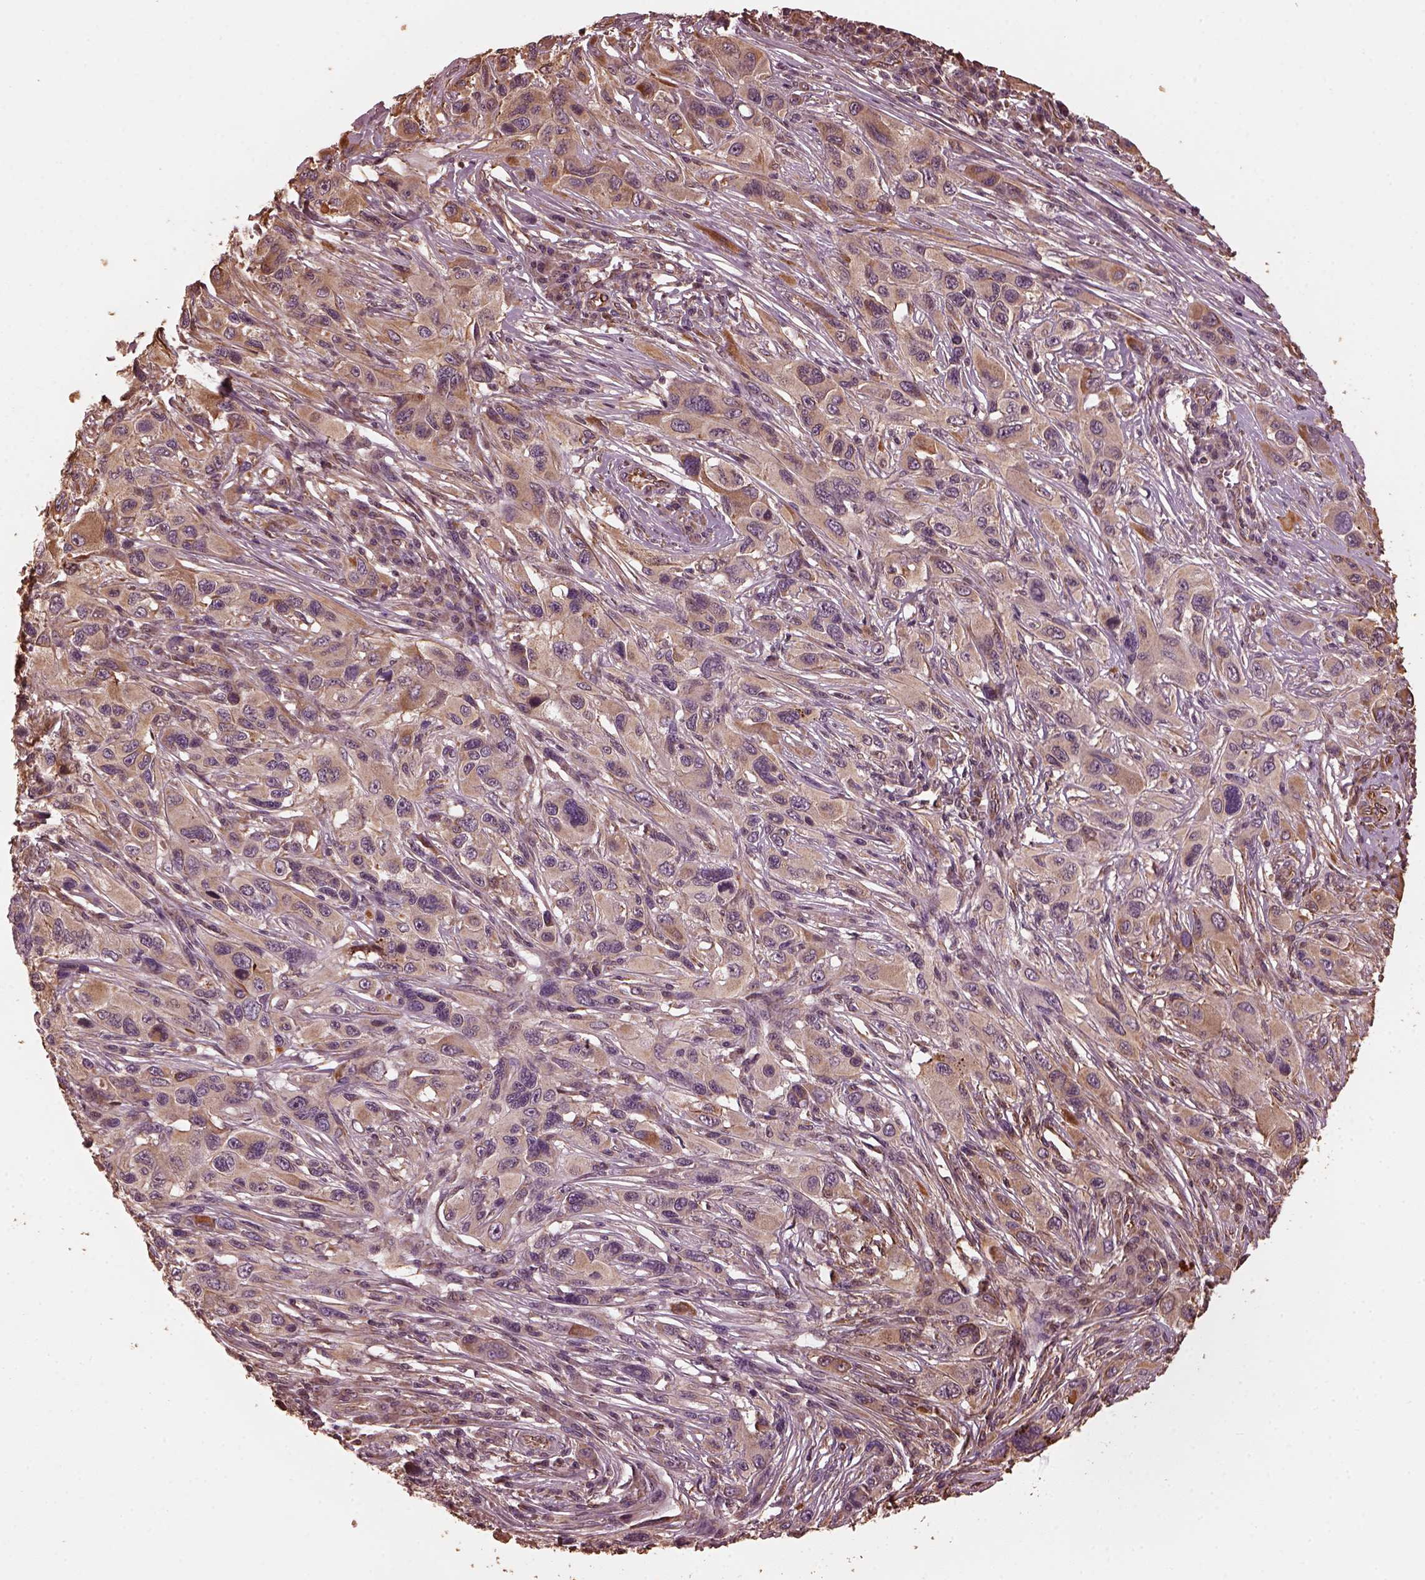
{"staining": {"intensity": "moderate", "quantity": "<25%", "location": "cytoplasmic/membranous"}, "tissue": "melanoma", "cell_type": "Tumor cells", "image_type": "cancer", "snomed": [{"axis": "morphology", "description": "Malignant melanoma, NOS"}, {"axis": "topography", "description": "Skin"}], "caption": "About <25% of tumor cells in melanoma display moderate cytoplasmic/membranous protein expression as visualized by brown immunohistochemical staining.", "gene": "GTPBP1", "patient": {"sex": "male", "age": 53}}